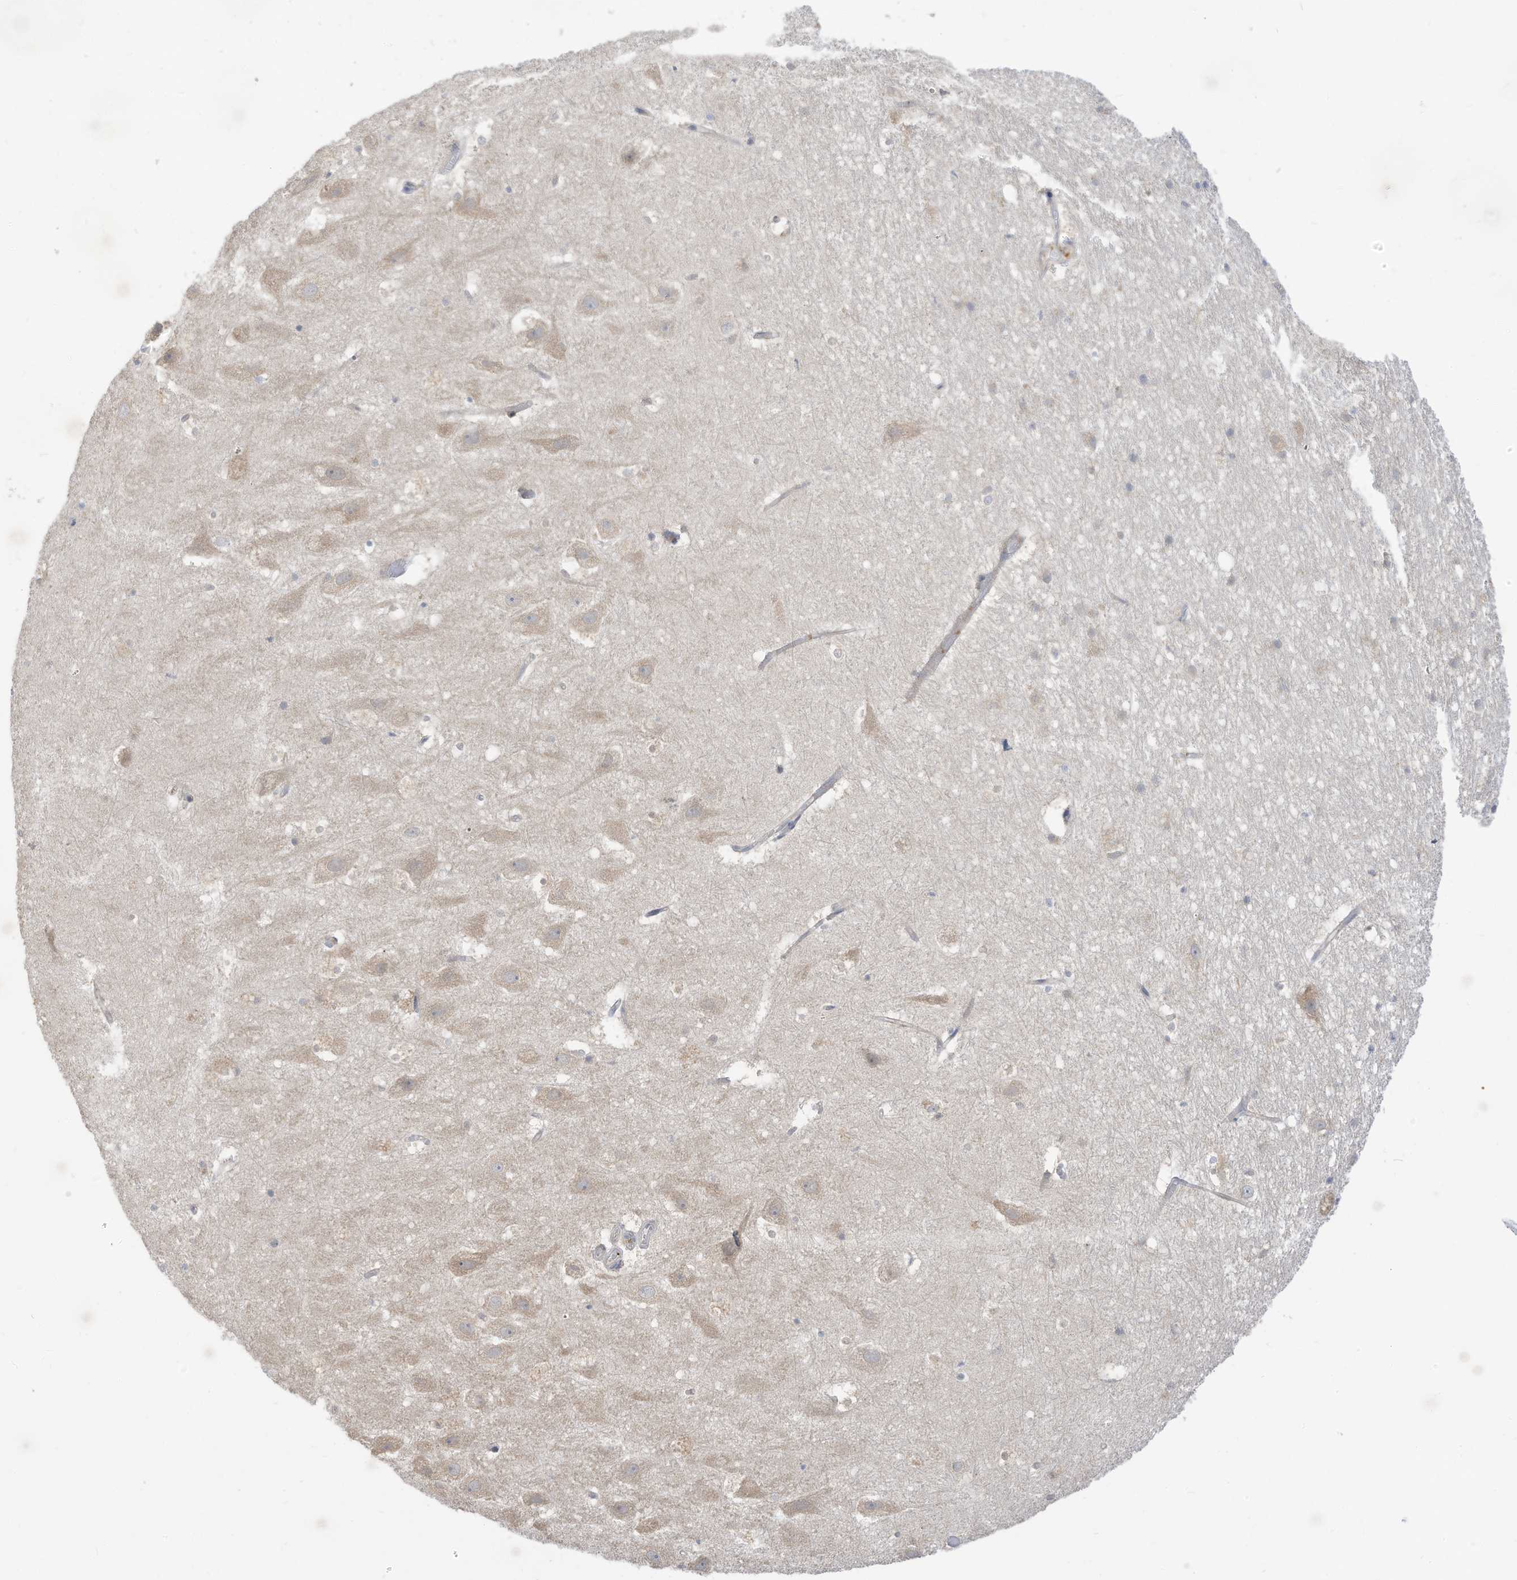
{"staining": {"intensity": "negative", "quantity": "none", "location": "none"}, "tissue": "hippocampus", "cell_type": "Glial cells", "image_type": "normal", "snomed": [{"axis": "morphology", "description": "Normal tissue, NOS"}, {"axis": "topography", "description": "Hippocampus"}], "caption": "Immunohistochemical staining of benign hippocampus exhibits no significant expression in glial cells.", "gene": "LRRN2", "patient": {"sex": "female", "age": 52}}